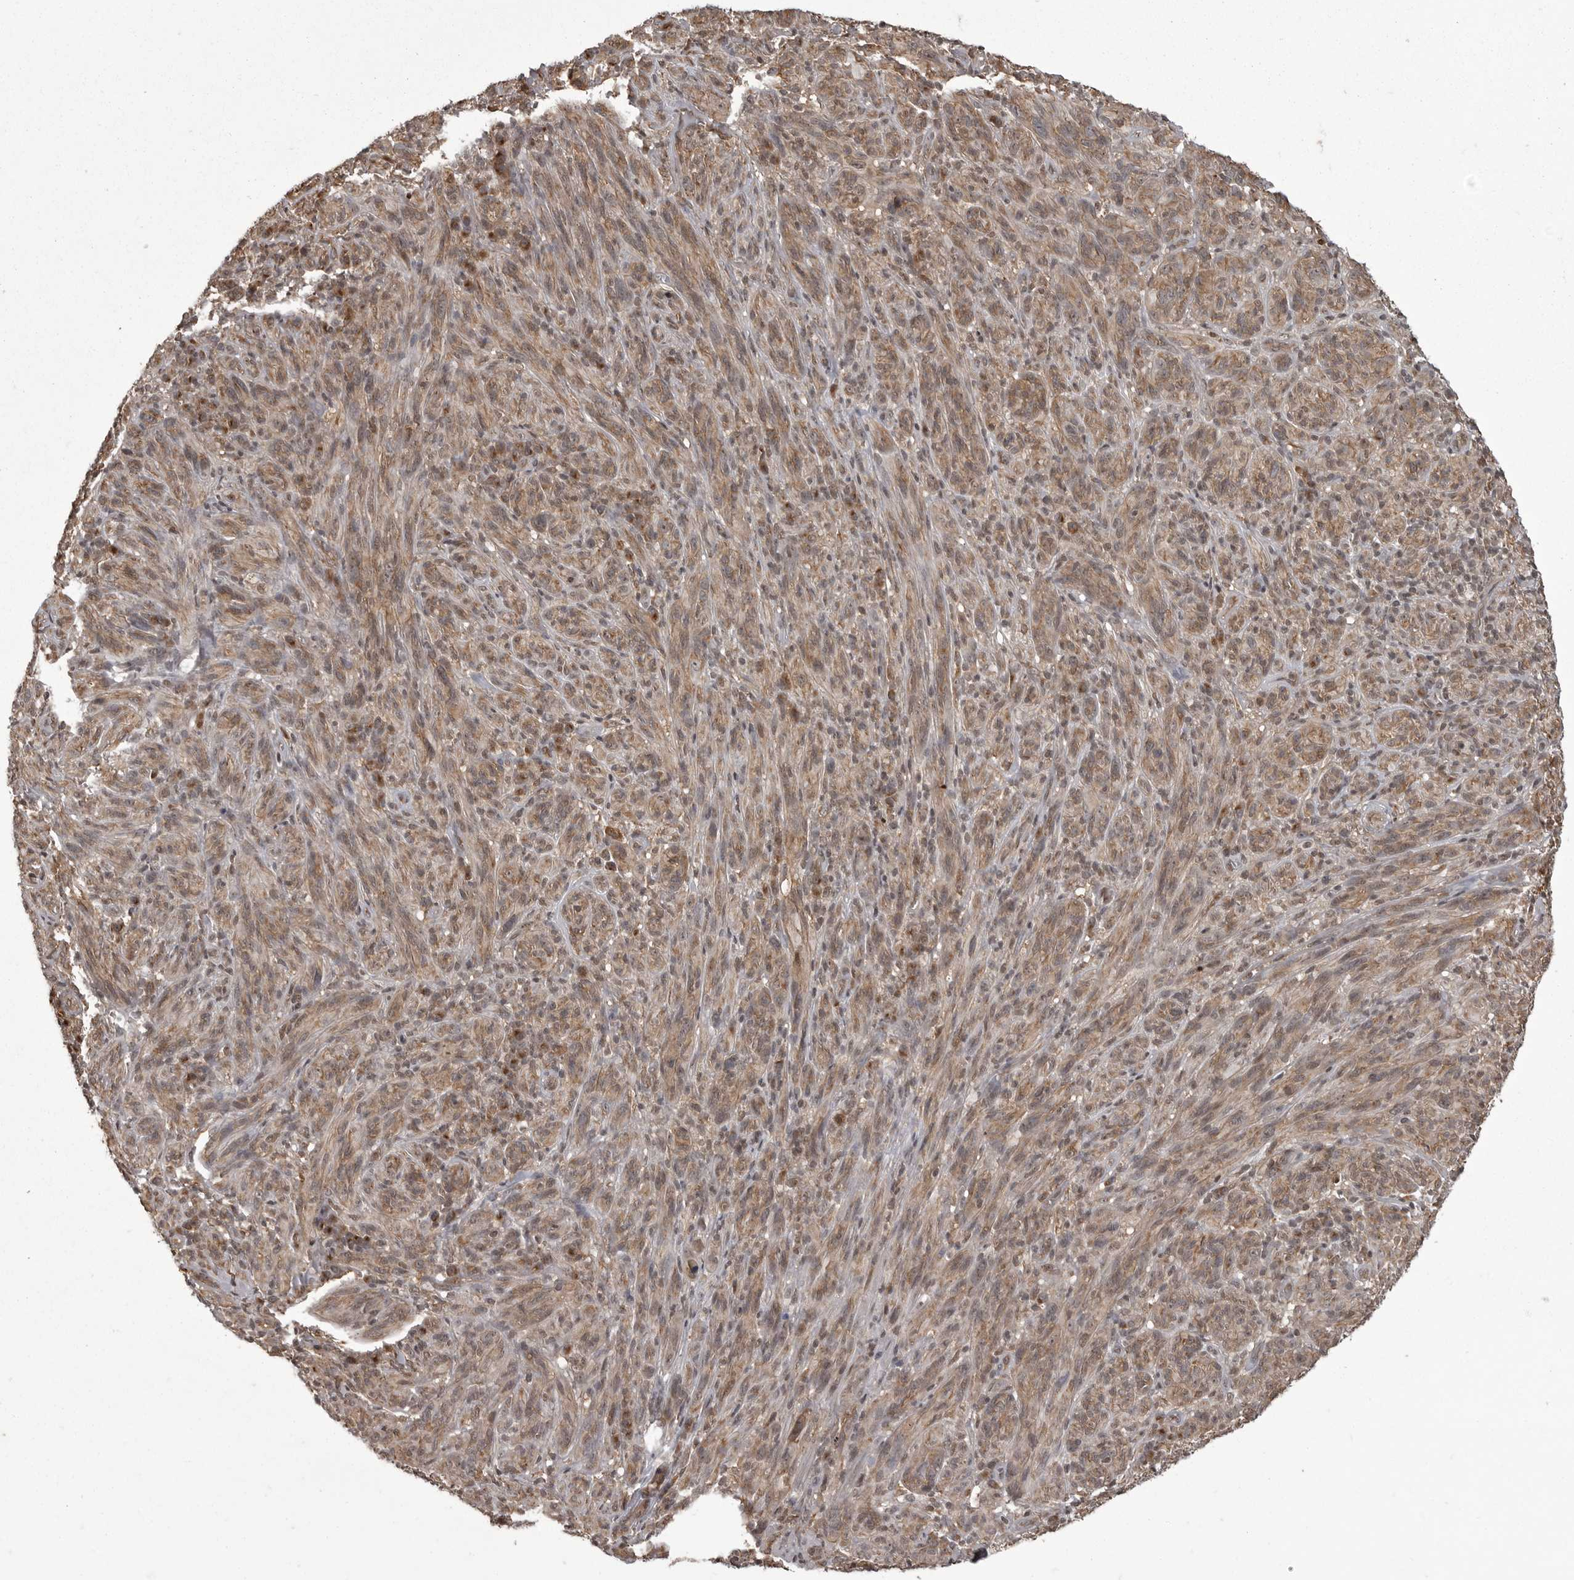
{"staining": {"intensity": "moderate", "quantity": ">75%", "location": "cytoplasmic/membranous"}, "tissue": "melanoma", "cell_type": "Tumor cells", "image_type": "cancer", "snomed": [{"axis": "morphology", "description": "Malignant melanoma, NOS"}, {"axis": "topography", "description": "Skin of head"}], "caption": "Human malignant melanoma stained for a protein (brown) demonstrates moderate cytoplasmic/membranous positive positivity in about >75% of tumor cells.", "gene": "DNAJC8", "patient": {"sex": "male", "age": 96}}